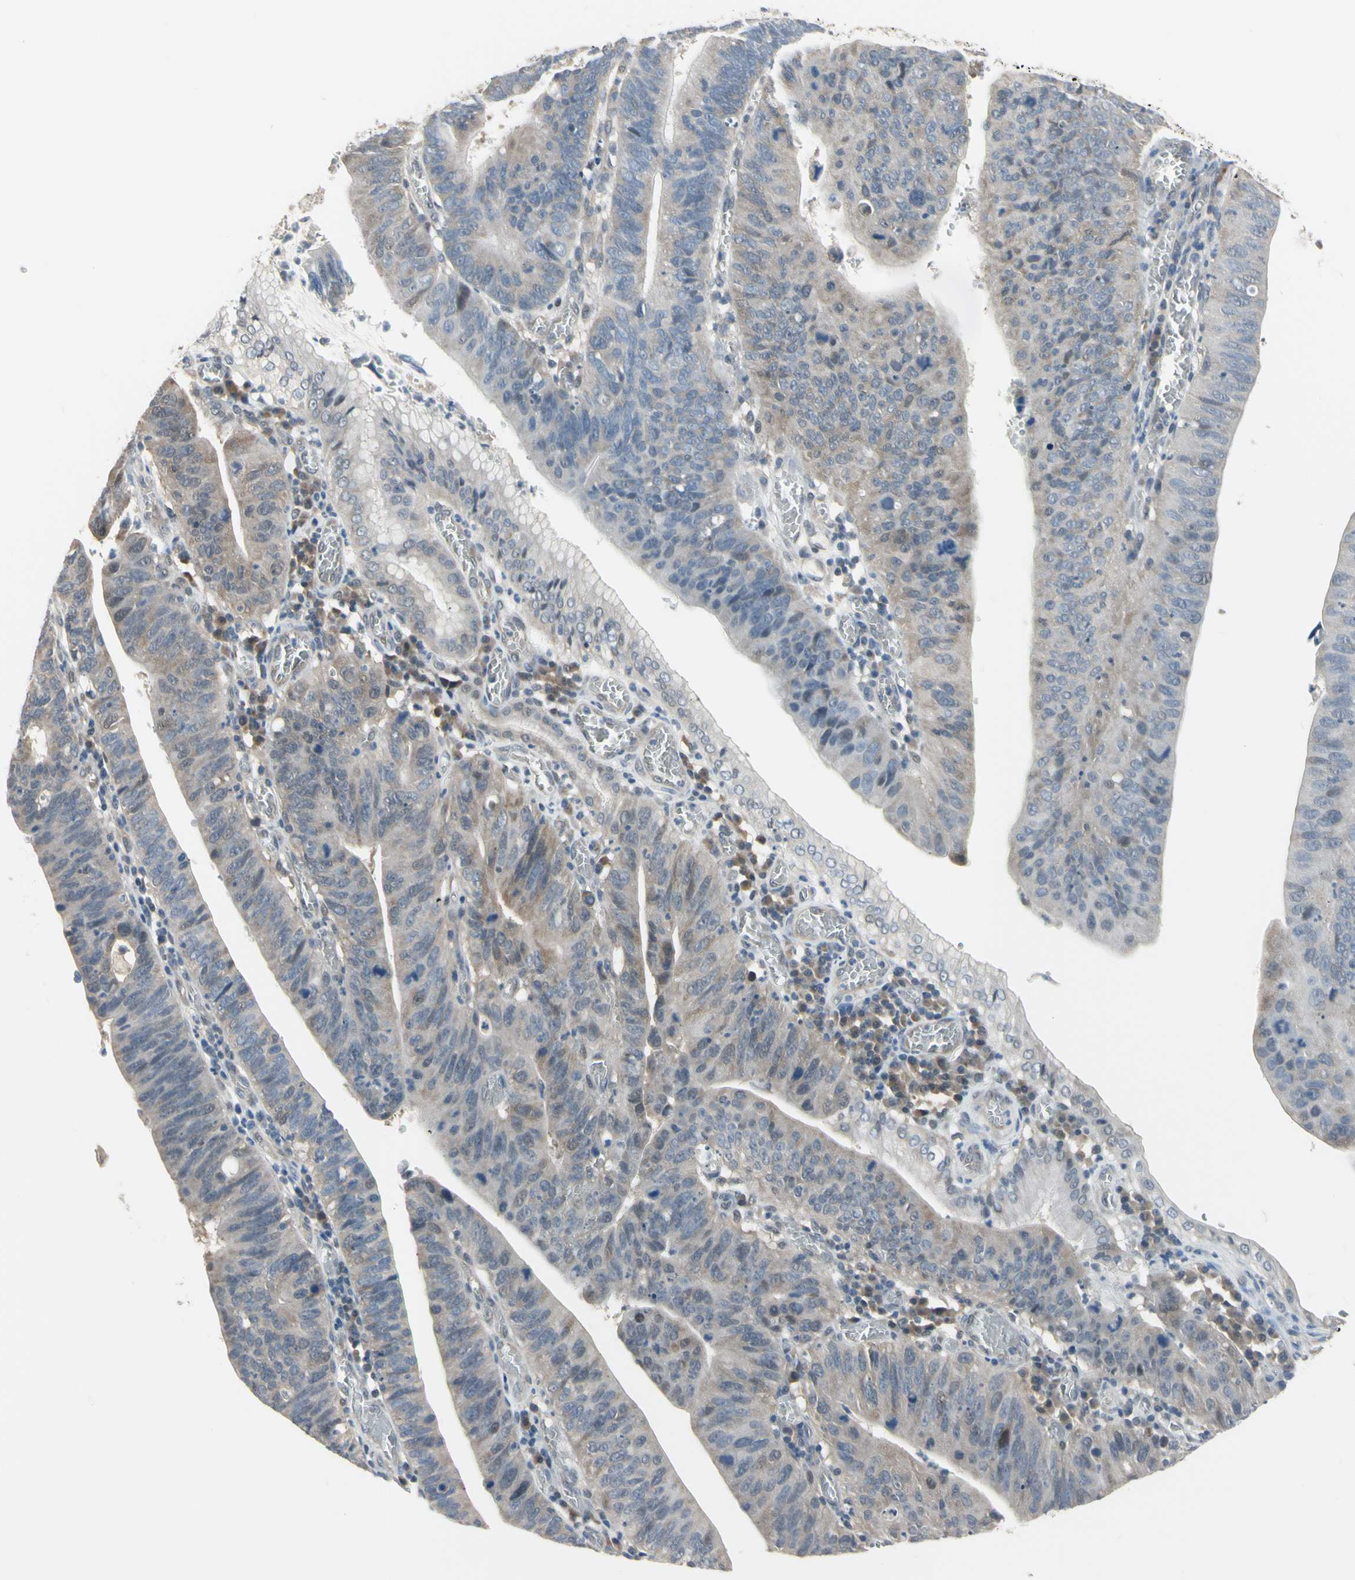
{"staining": {"intensity": "negative", "quantity": "none", "location": "none"}, "tissue": "stomach cancer", "cell_type": "Tumor cells", "image_type": "cancer", "snomed": [{"axis": "morphology", "description": "Adenocarcinoma, NOS"}, {"axis": "topography", "description": "Stomach"}], "caption": "This is an IHC image of human adenocarcinoma (stomach). There is no staining in tumor cells.", "gene": "HSPA4", "patient": {"sex": "male", "age": 59}}